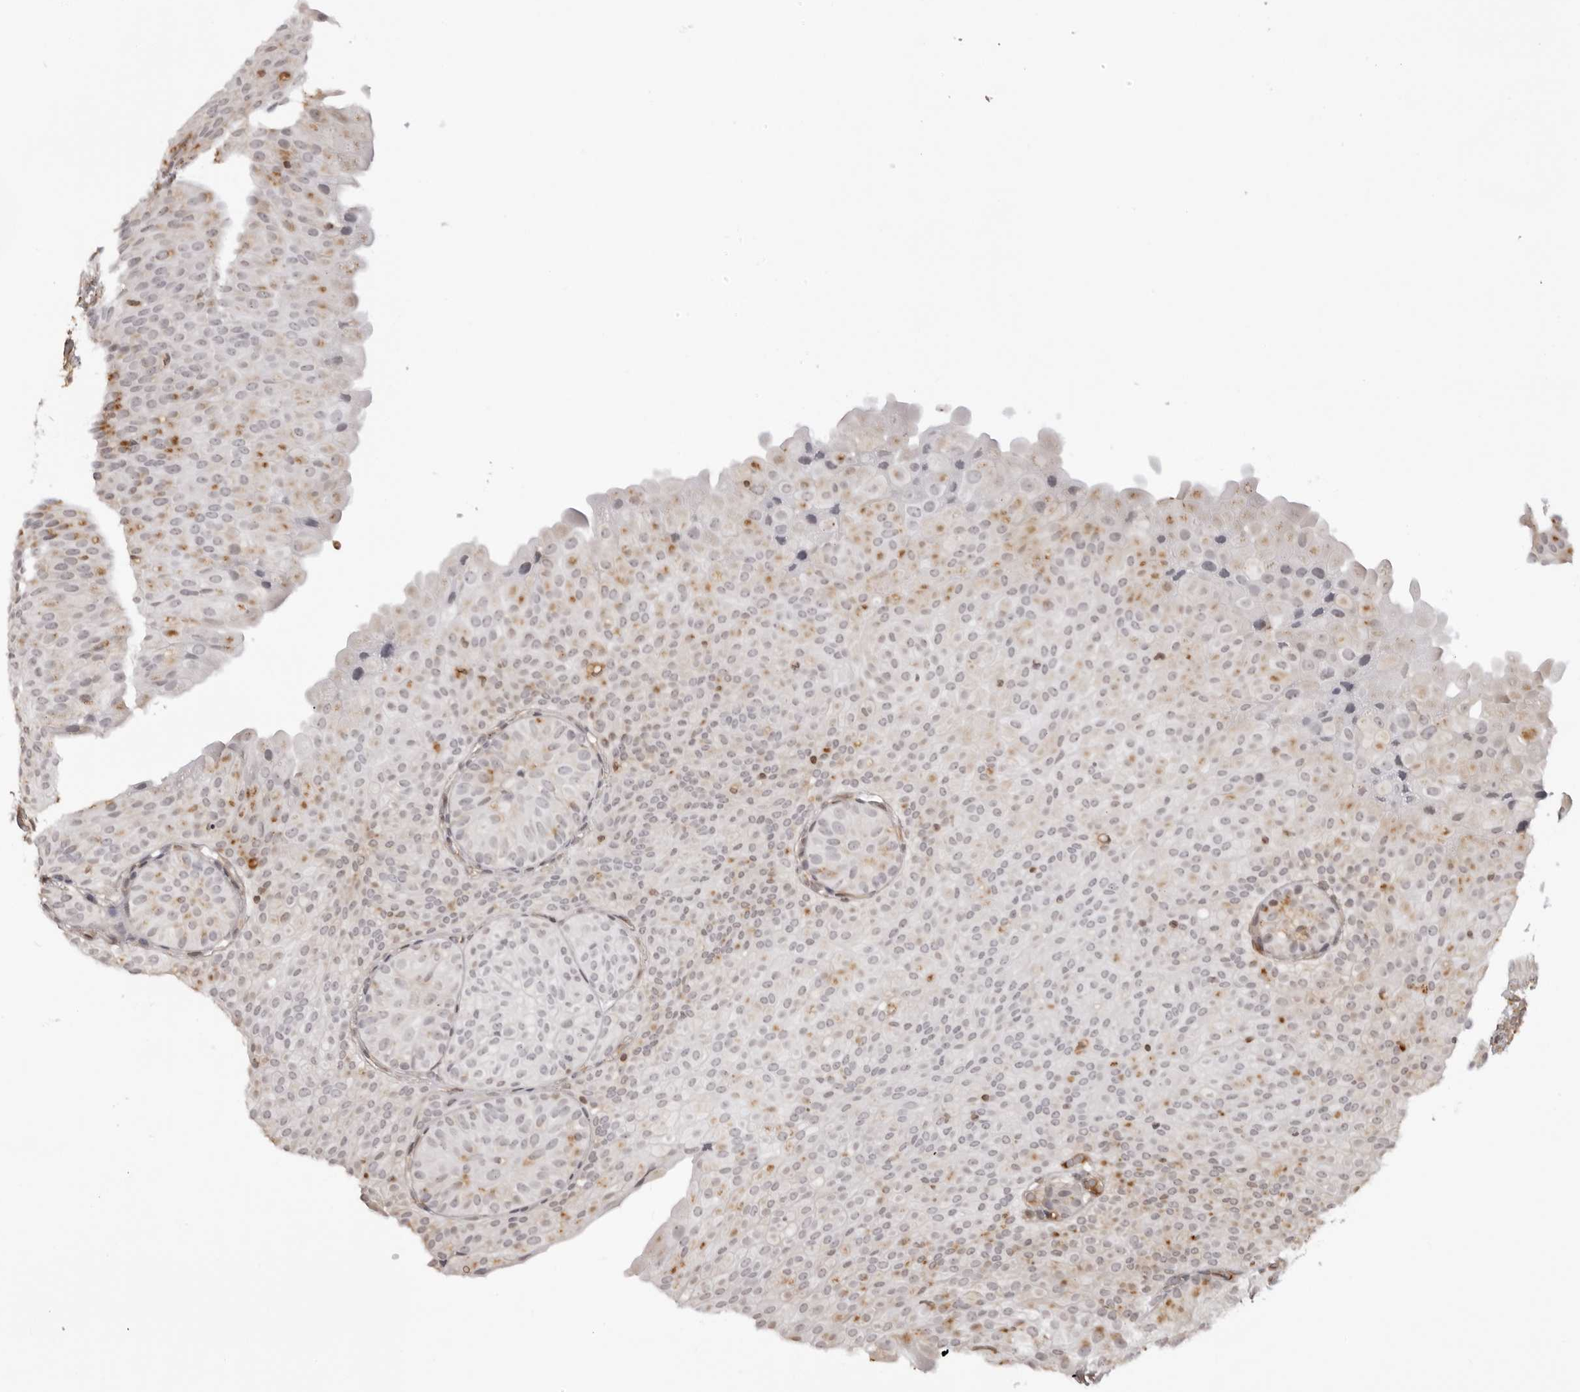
{"staining": {"intensity": "weak", "quantity": "<25%", "location": "nuclear"}, "tissue": "urinary bladder", "cell_type": "Urothelial cells", "image_type": "normal", "snomed": [{"axis": "morphology", "description": "Normal tissue, NOS"}, {"axis": "morphology", "description": "Urothelial carcinoma, High grade"}, {"axis": "topography", "description": "Urinary bladder"}], "caption": "This micrograph is of benign urinary bladder stained with IHC to label a protein in brown with the nuclei are counter-stained blue. There is no positivity in urothelial cells.", "gene": "DYNLT5", "patient": {"sex": "male", "age": 46}}